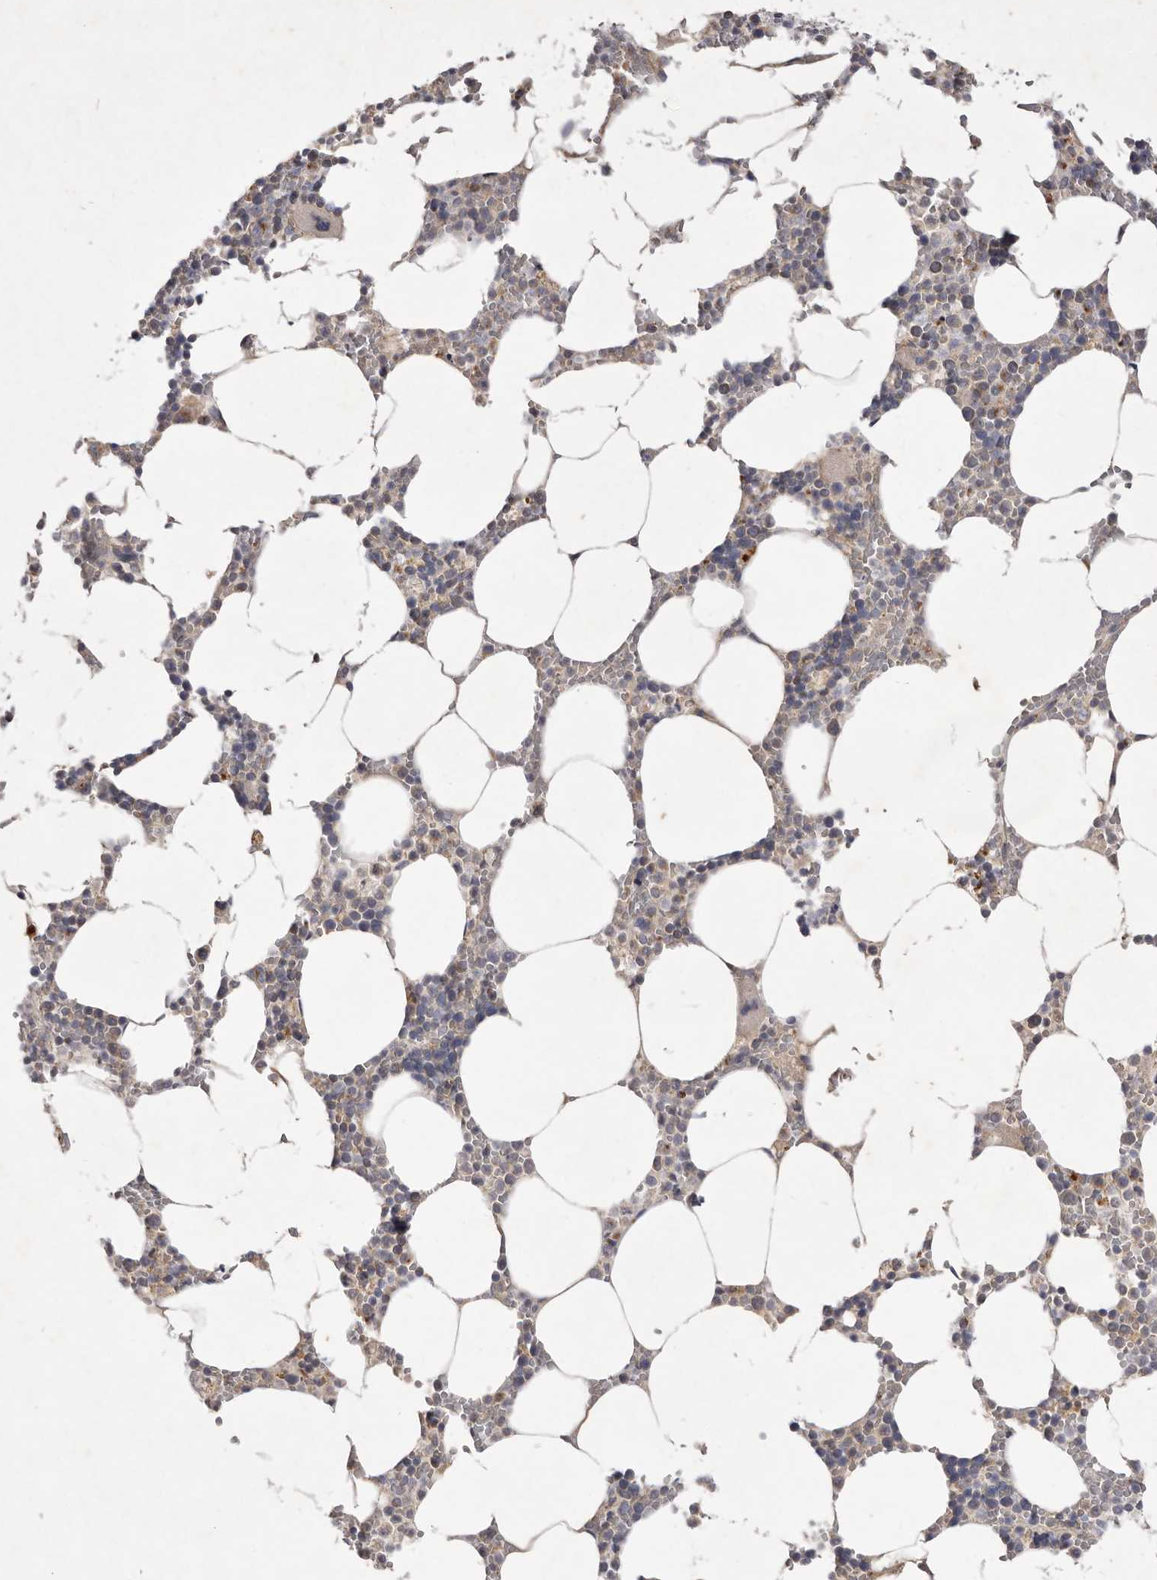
{"staining": {"intensity": "moderate", "quantity": "<25%", "location": "cytoplasmic/membranous"}, "tissue": "bone marrow", "cell_type": "Hematopoietic cells", "image_type": "normal", "snomed": [{"axis": "morphology", "description": "Normal tissue, NOS"}, {"axis": "topography", "description": "Bone marrow"}], "caption": "Protein analysis of normal bone marrow reveals moderate cytoplasmic/membranous expression in approximately <25% of hematopoietic cells. The protein of interest is shown in brown color, while the nuclei are stained blue.", "gene": "USP24", "patient": {"sex": "male", "age": 70}}